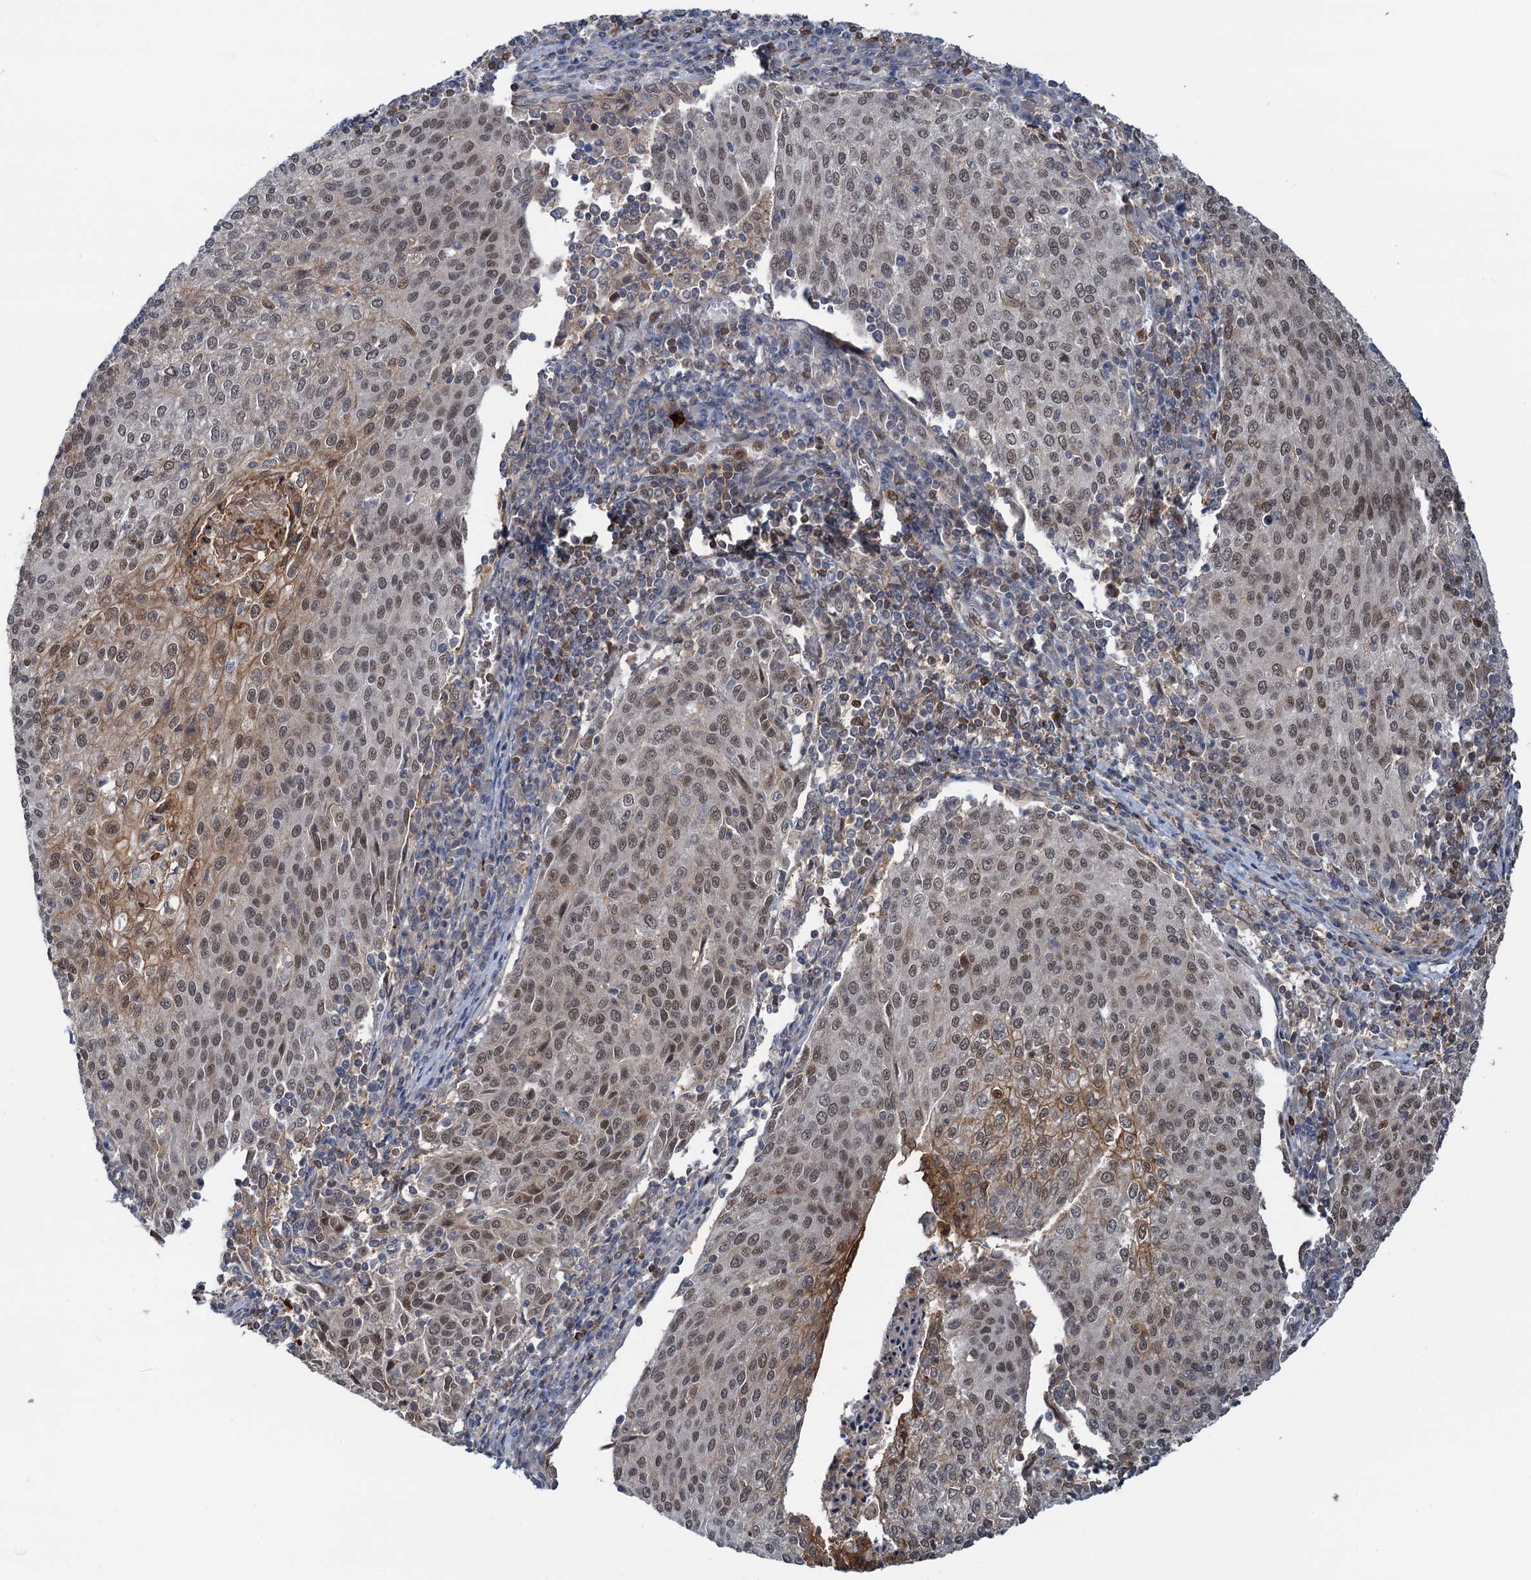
{"staining": {"intensity": "moderate", "quantity": ">75%", "location": "cytoplasmic/membranous,nuclear"}, "tissue": "cervical cancer", "cell_type": "Tumor cells", "image_type": "cancer", "snomed": [{"axis": "morphology", "description": "Squamous cell carcinoma, NOS"}, {"axis": "topography", "description": "Cervix"}], "caption": "Brown immunohistochemical staining in cervical squamous cell carcinoma reveals moderate cytoplasmic/membranous and nuclear positivity in about >75% of tumor cells.", "gene": "ZNF609", "patient": {"sex": "female", "age": 46}}